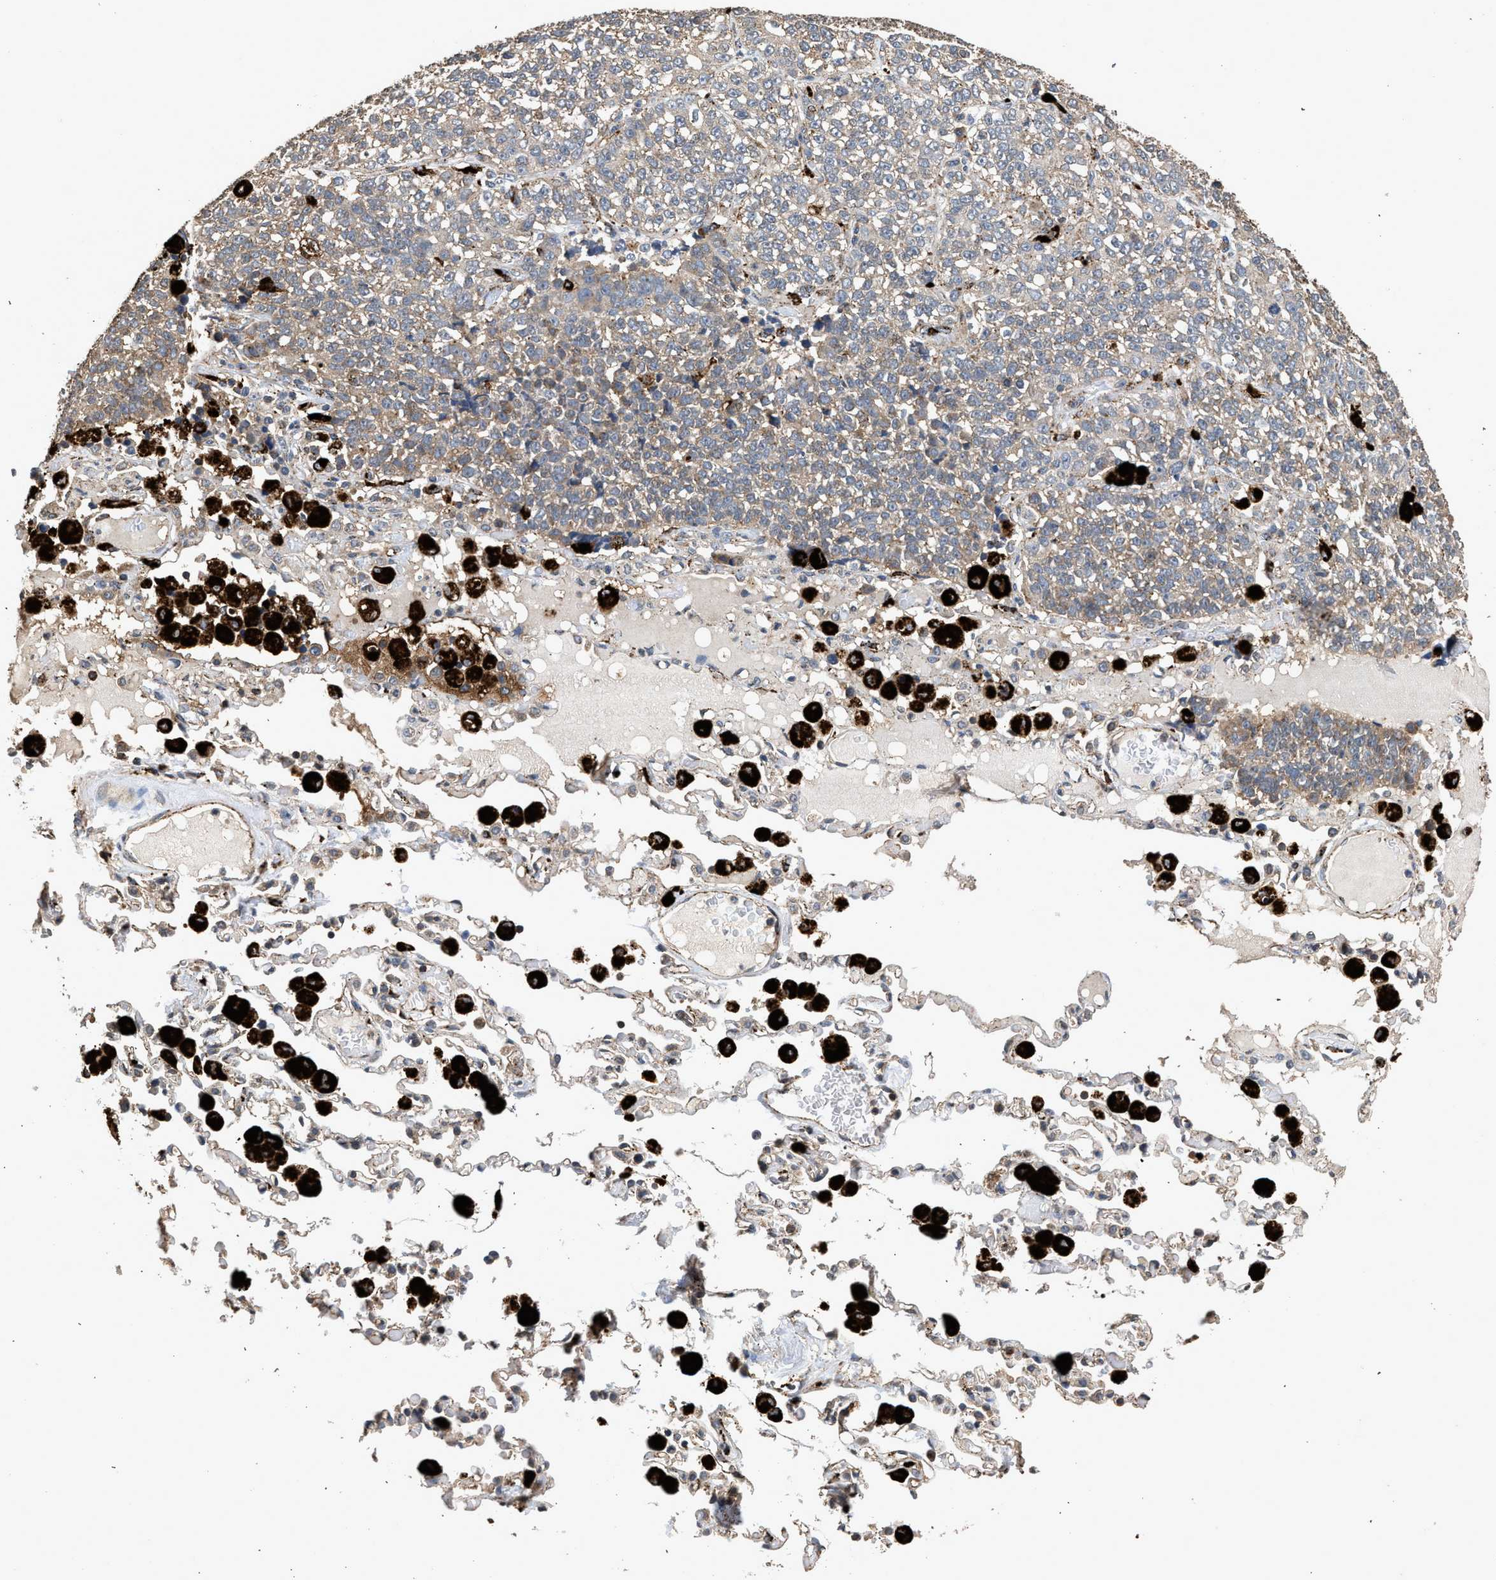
{"staining": {"intensity": "weak", "quantity": "25%-75%", "location": "cytoplasmic/membranous"}, "tissue": "lung cancer", "cell_type": "Tumor cells", "image_type": "cancer", "snomed": [{"axis": "morphology", "description": "Adenocarcinoma, NOS"}, {"axis": "topography", "description": "Lung"}], "caption": "Immunohistochemical staining of human lung adenocarcinoma displays low levels of weak cytoplasmic/membranous positivity in approximately 25%-75% of tumor cells.", "gene": "CTSV", "patient": {"sex": "male", "age": 49}}